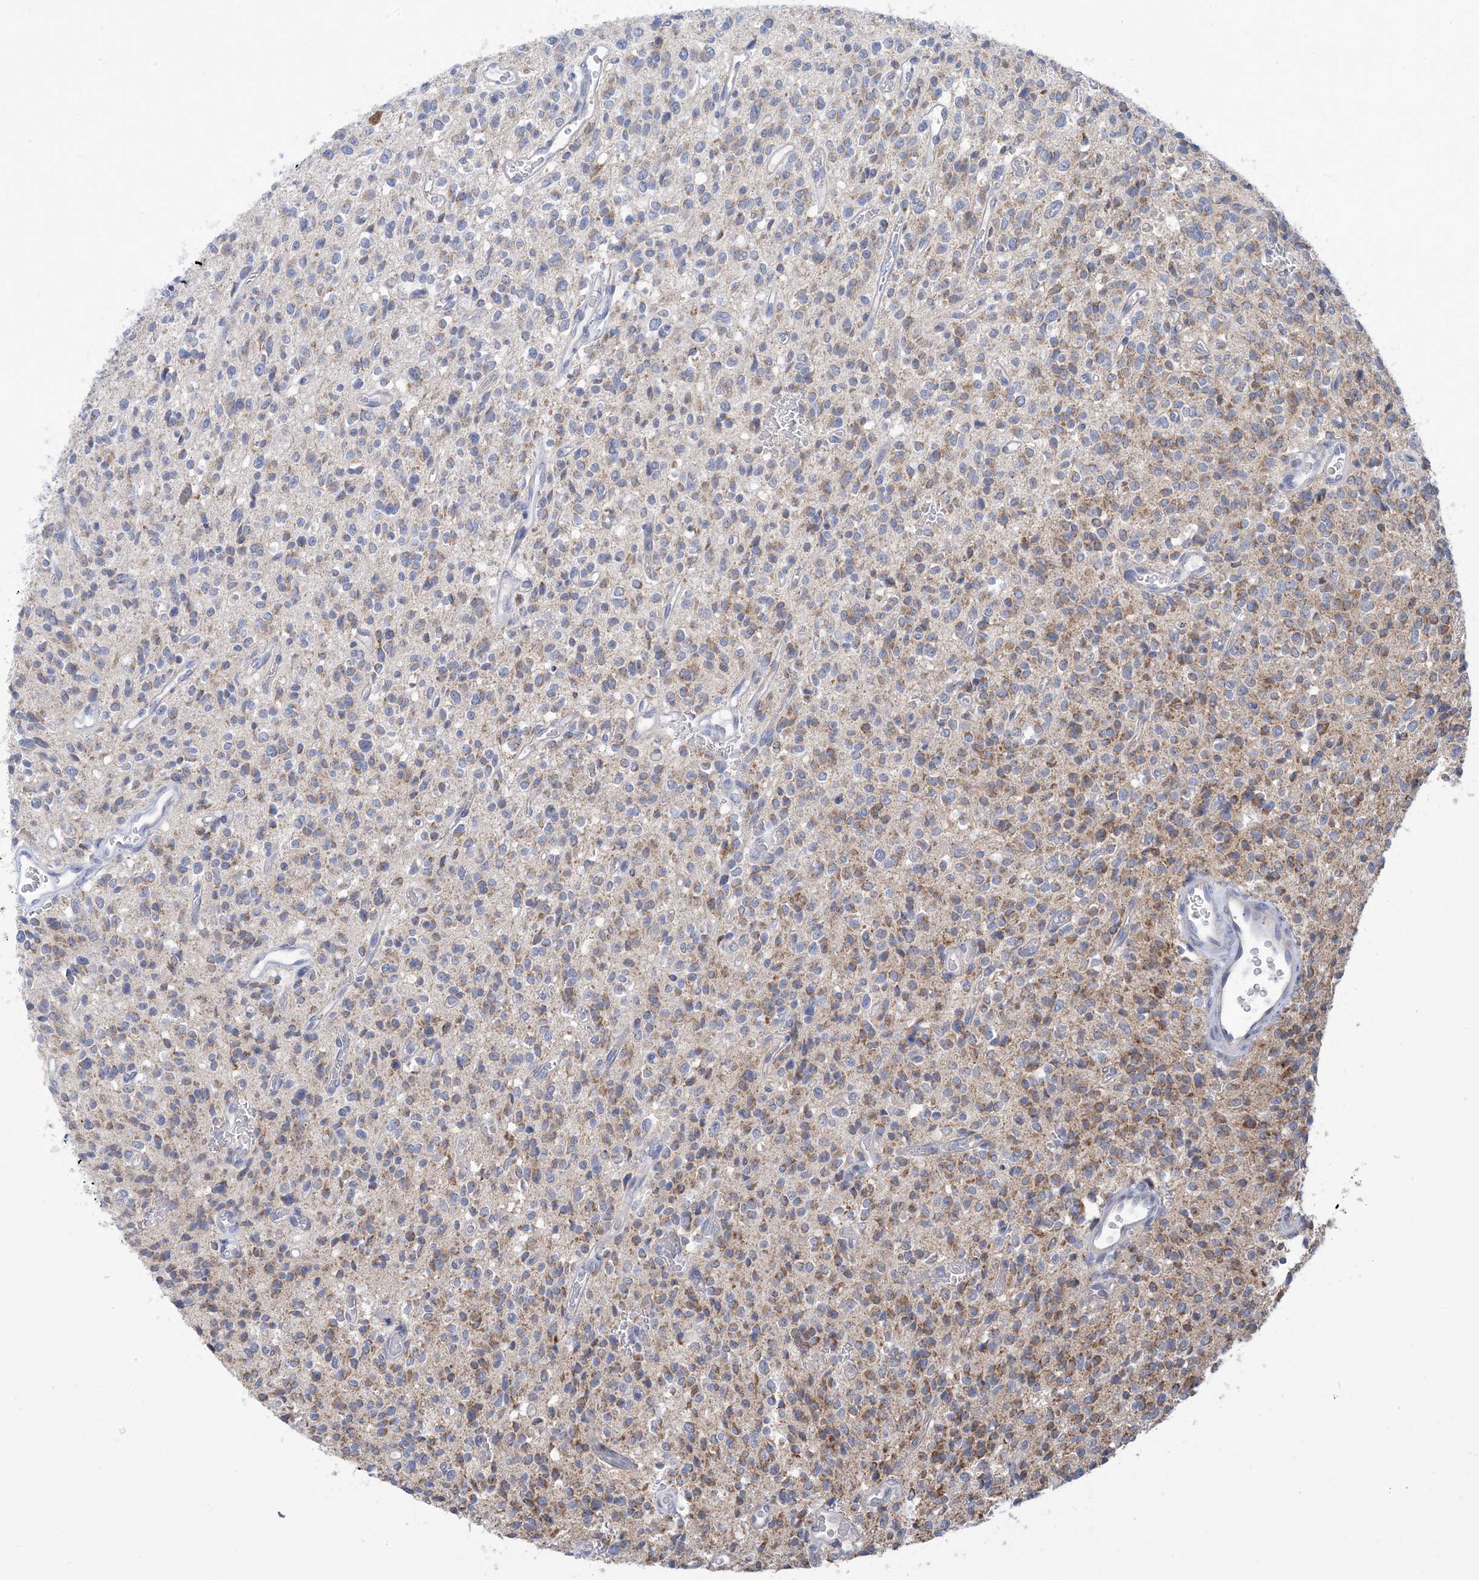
{"staining": {"intensity": "moderate", "quantity": "25%-75%", "location": "cytoplasmic/membranous"}, "tissue": "glioma", "cell_type": "Tumor cells", "image_type": "cancer", "snomed": [{"axis": "morphology", "description": "Glioma, malignant, High grade"}, {"axis": "topography", "description": "Brain"}], "caption": "There is medium levels of moderate cytoplasmic/membranous positivity in tumor cells of glioma, as demonstrated by immunohistochemical staining (brown color).", "gene": "CLEC16A", "patient": {"sex": "male", "age": 34}}